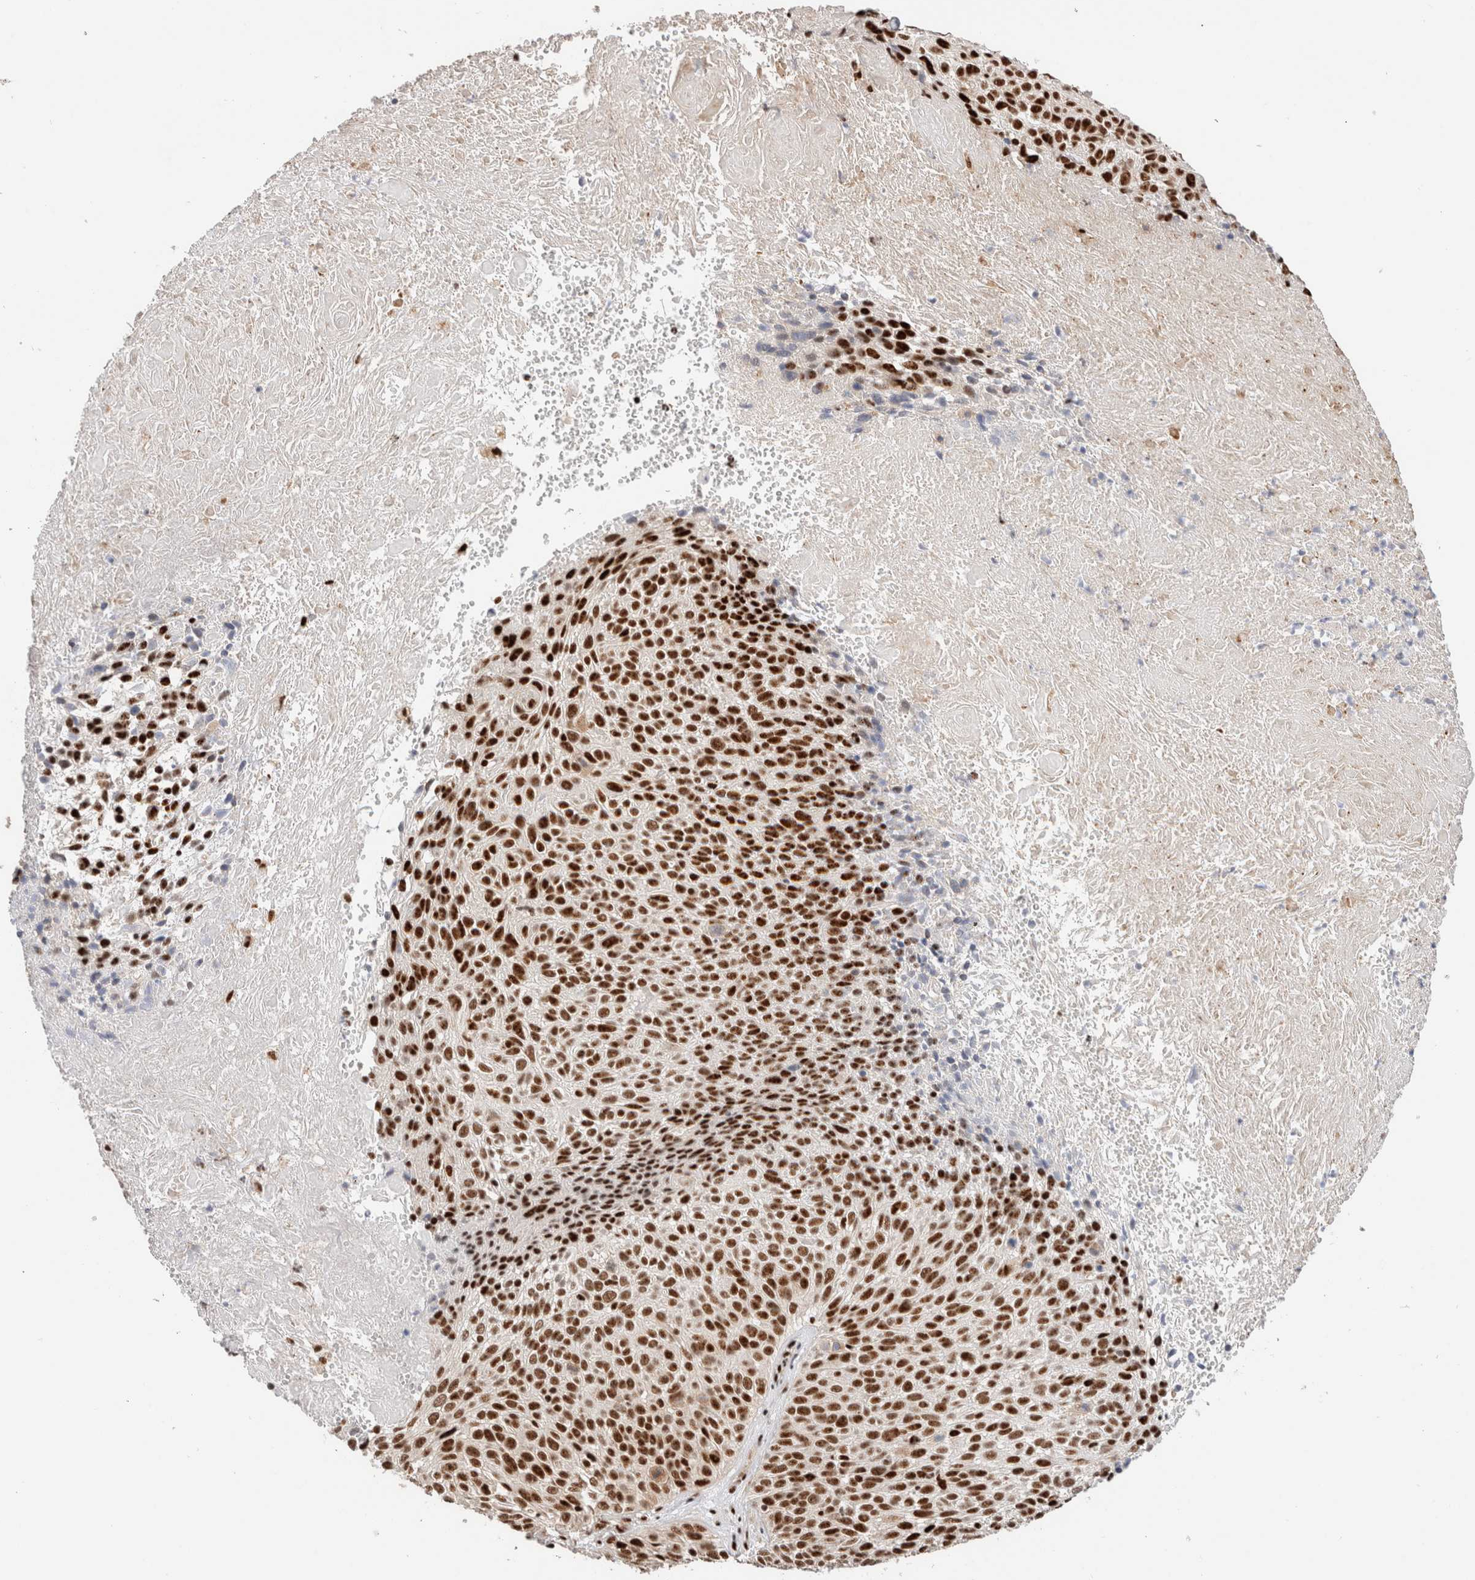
{"staining": {"intensity": "strong", "quantity": ">75%", "location": "nuclear"}, "tissue": "cervical cancer", "cell_type": "Tumor cells", "image_type": "cancer", "snomed": [{"axis": "morphology", "description": "Squamous cell carcinoma, NOS"}, {"axis": "topography", "description": "Cervix"}], "caption": "Cervical cancer stained with DAB (3,3'-diaminobenzidine) IHC displays high levels of strong nuclear expression in about >75% of tumor cells.", "gene": "ID3", "patient": {"sex": "female", "age": 74}}